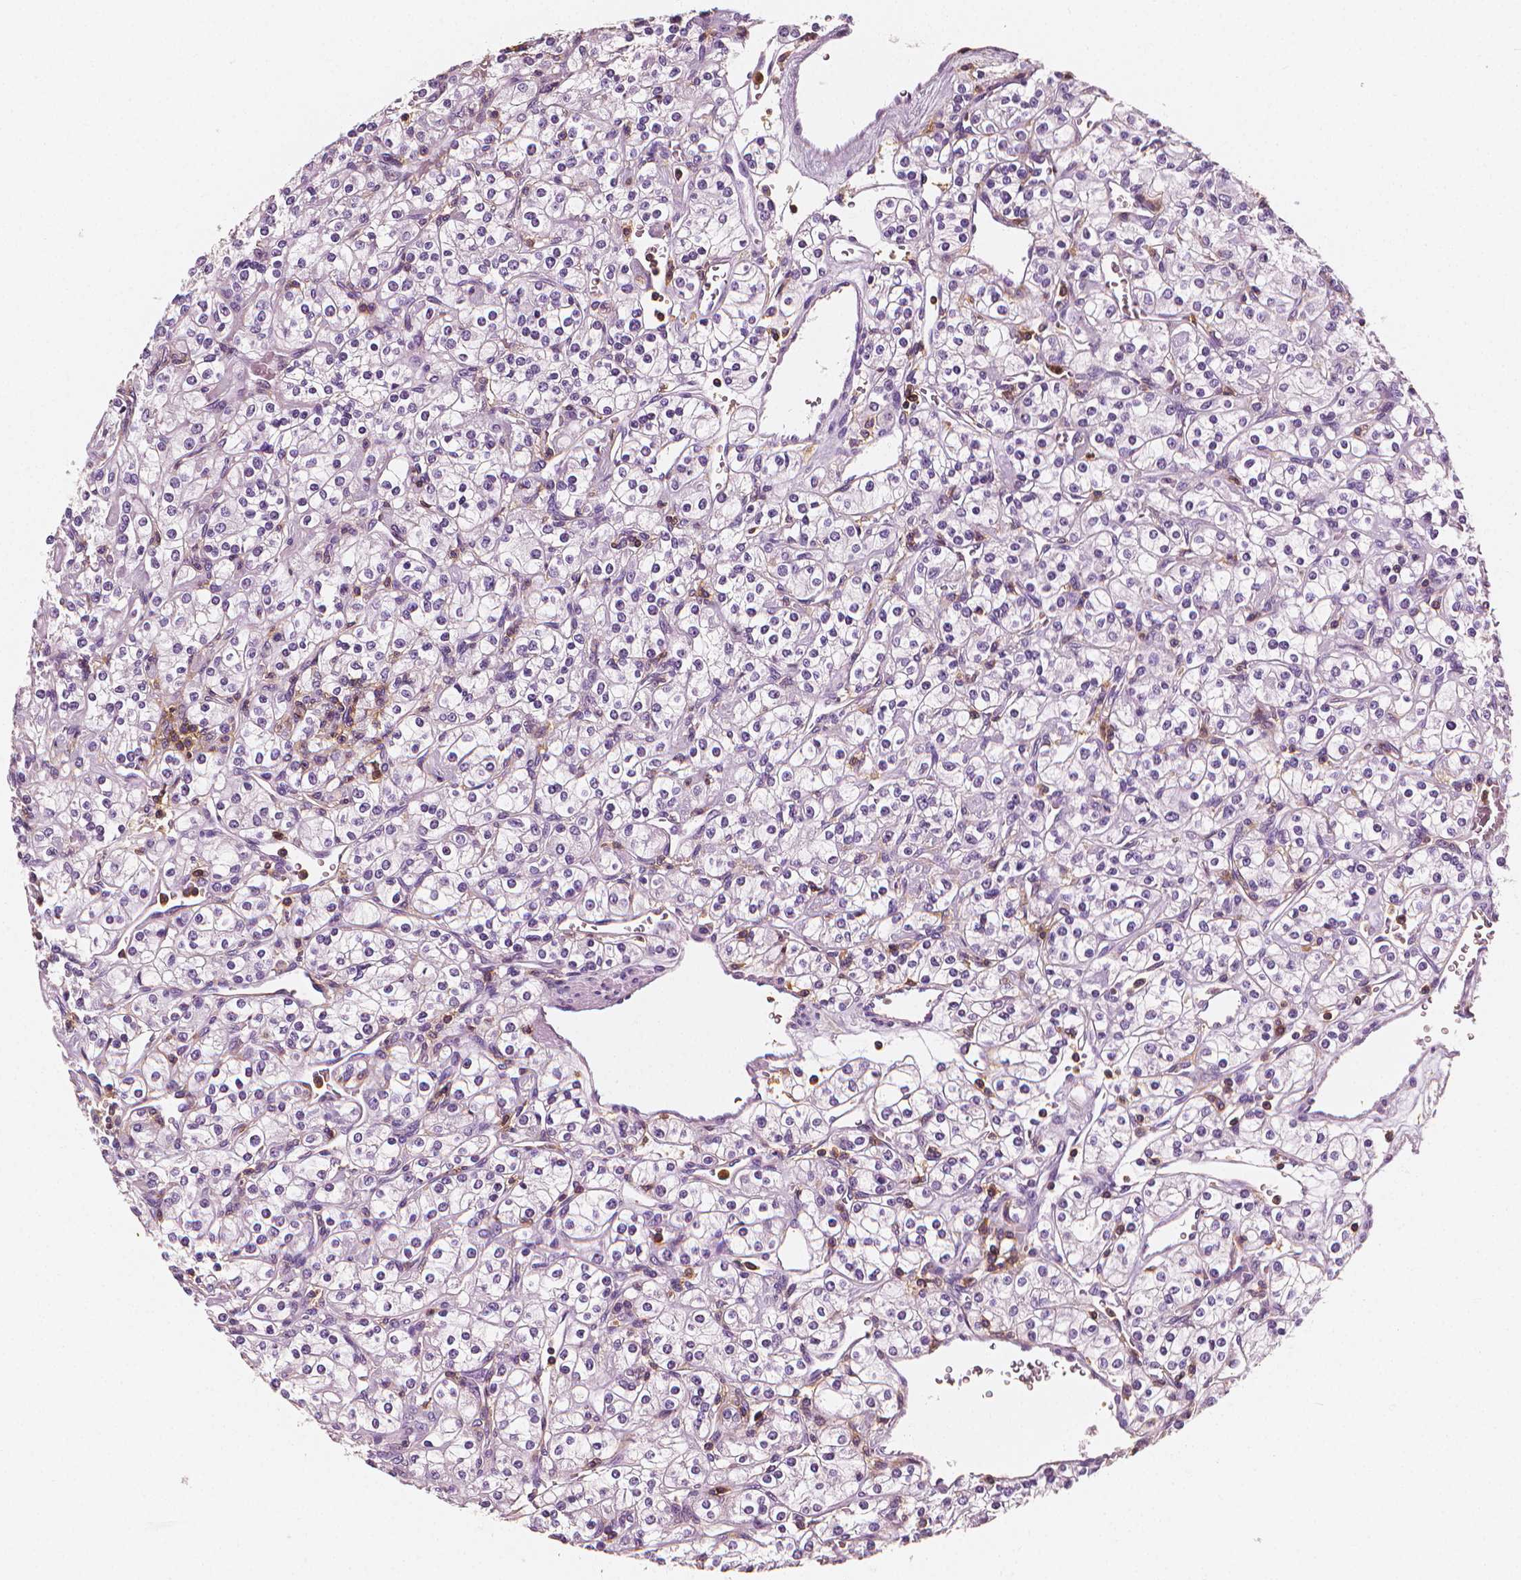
{"staining": {"intensity": "negative", "quantity": "none", "location": "none"}, "tissue": "renal cancer", "cell_type": "Tumor cells", "image_type": "cancer", "snomed": [{"axis": "morphology", "description": "Adenocarcinoma, NOS"}, {"axis": "topography", "description": "Kidney"}], "caption": "Tumor cells show no significant staining in renal cancer.", "gene": "PTPRC", "patient": {"sex": "male", "age": 77}}